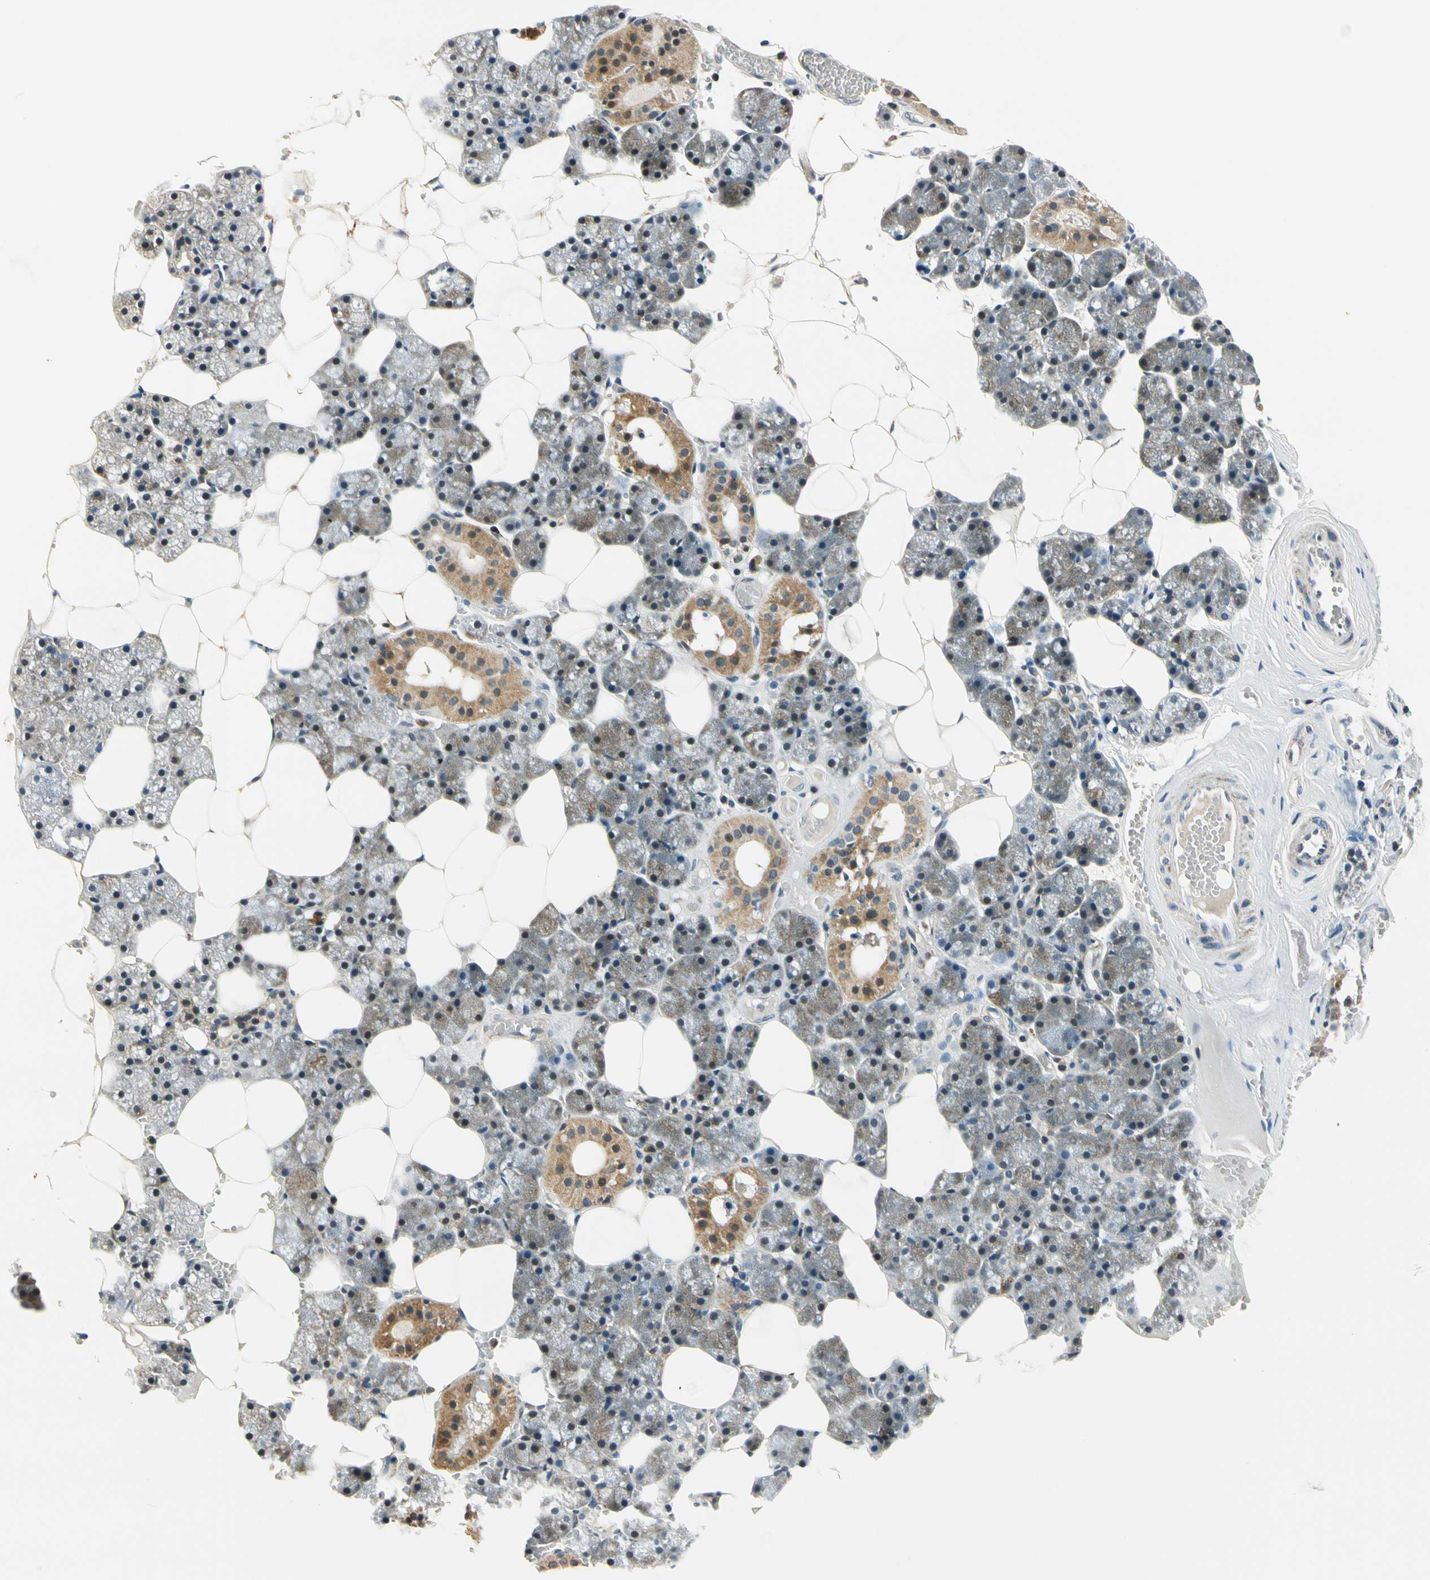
{"staining": {"intensity": "moderate", "quantity": "<25%", "location": "cytoplasmic/membranous"}, "tissue": "salivary gland", "cell_type": "Glandular cells", "image_type": "normal", "snomed": [{"axis": "morphology", "description": "Normal tissue, NOS"}, {"axis": "topography", "description": "Salivary gland"}], "caption": "Moderate cytoplasmic/membranous staining is identified in about <25% of glandular cells in normal salivary gland. (DAB (3,3'-diaminobenzidine) IHC, brown staining for protein, blue staining for nuclei).", "gene": "PDK2", "patient": {"sex": "male", "age": 62}}